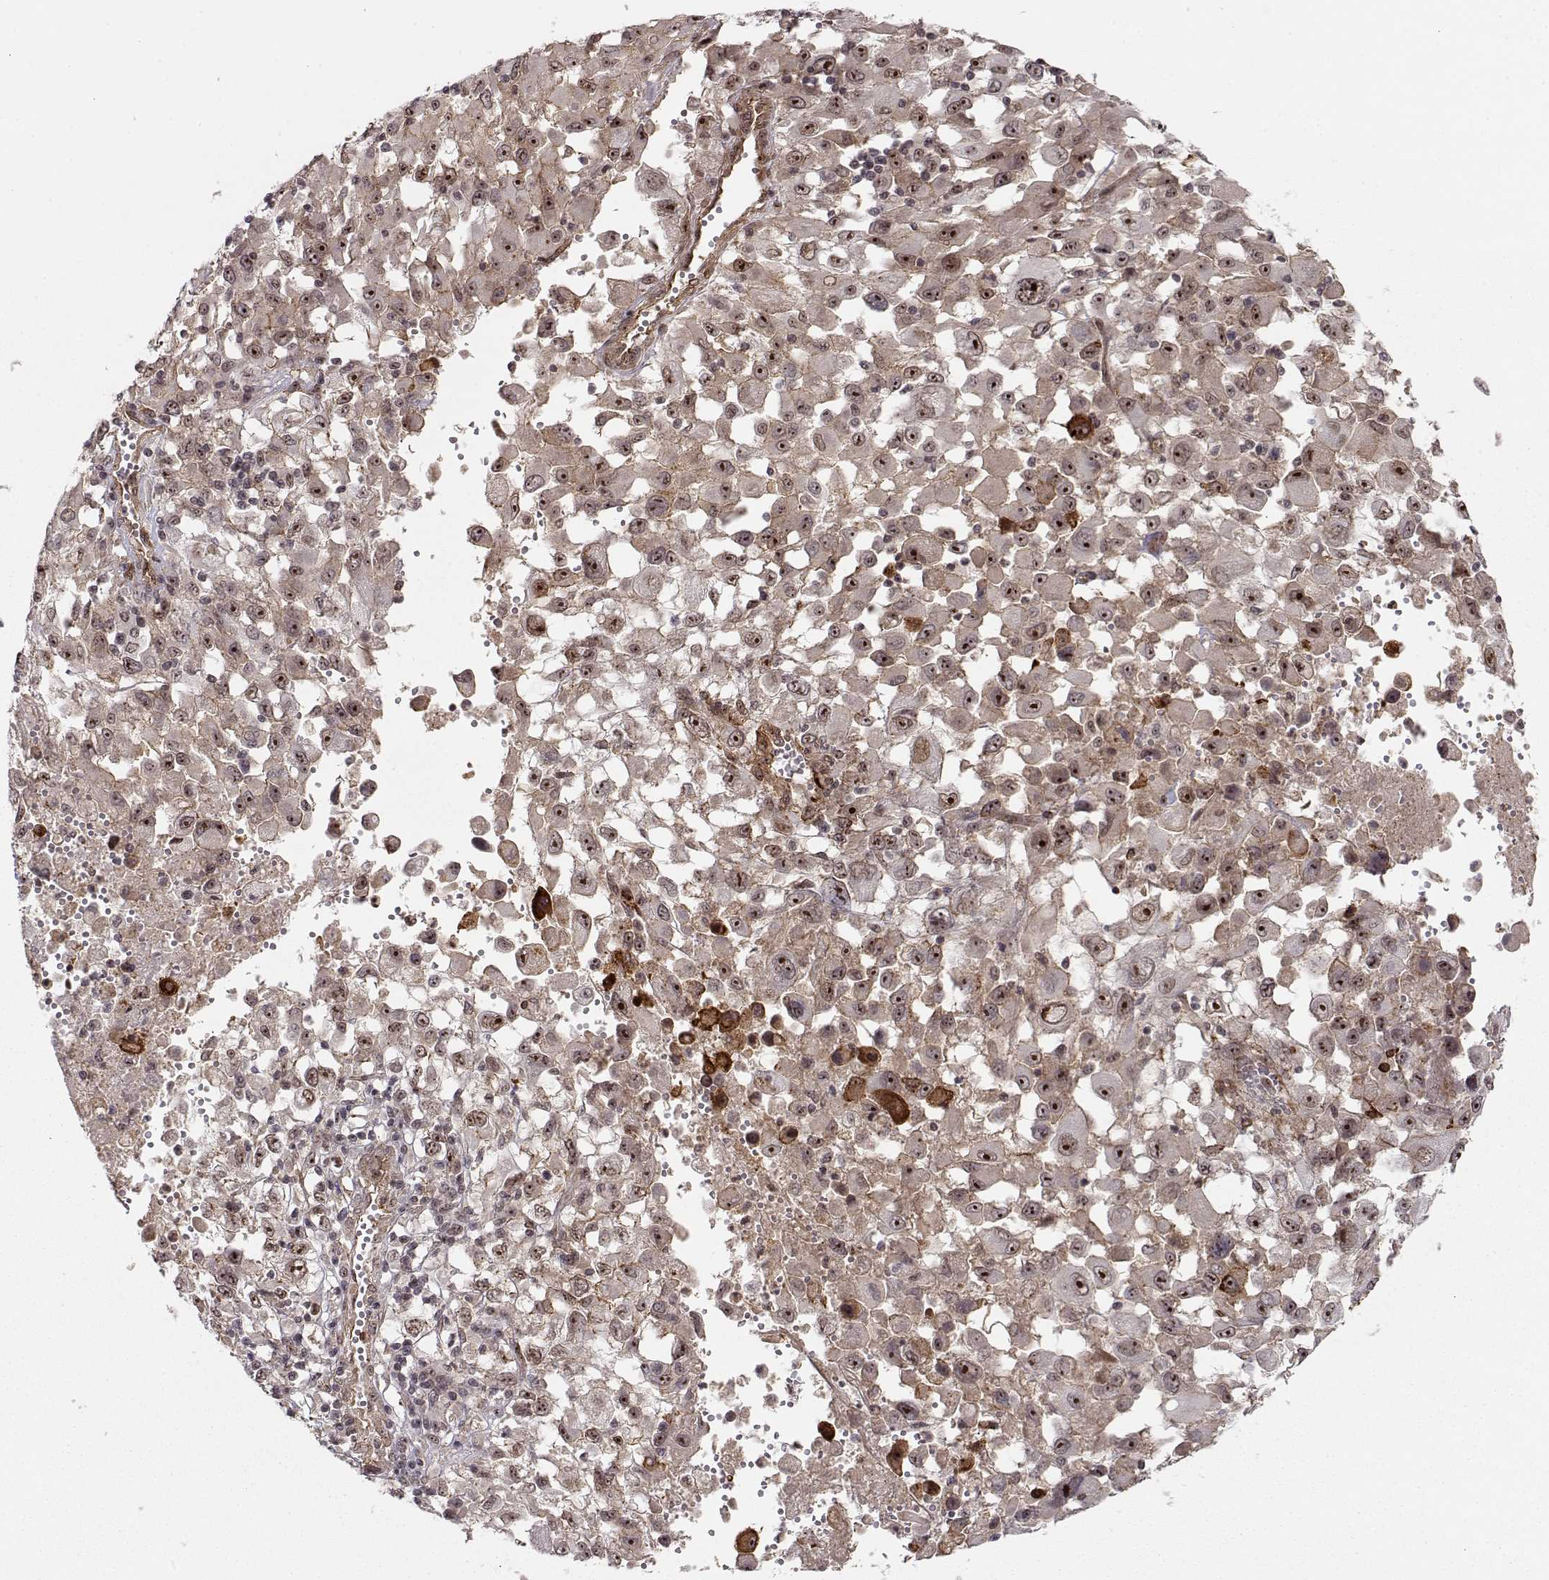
{"staining": {"intensity": "moderate", "quantity": ">75%", "location": "cytoplasmic/membranous,nuclear"}, "tissue": "melanoma", "cell_type": "Tumor cells", "image_type": "cancer", "snomed": [{"axis": "morphology", "description": "Malignant melanoma, Metastatic site"}, {"axis": "topography", "description": "Soft tissue"}], "caption": "This is an image of immunohistochemistry staining of malignant melanoma (metastatic site), which shows moderate expression in the cytoplasmic/membranous and nuclear of tumor cells.", "gene": "CIR1", "patient": {"sex": "male", "age": 50}}